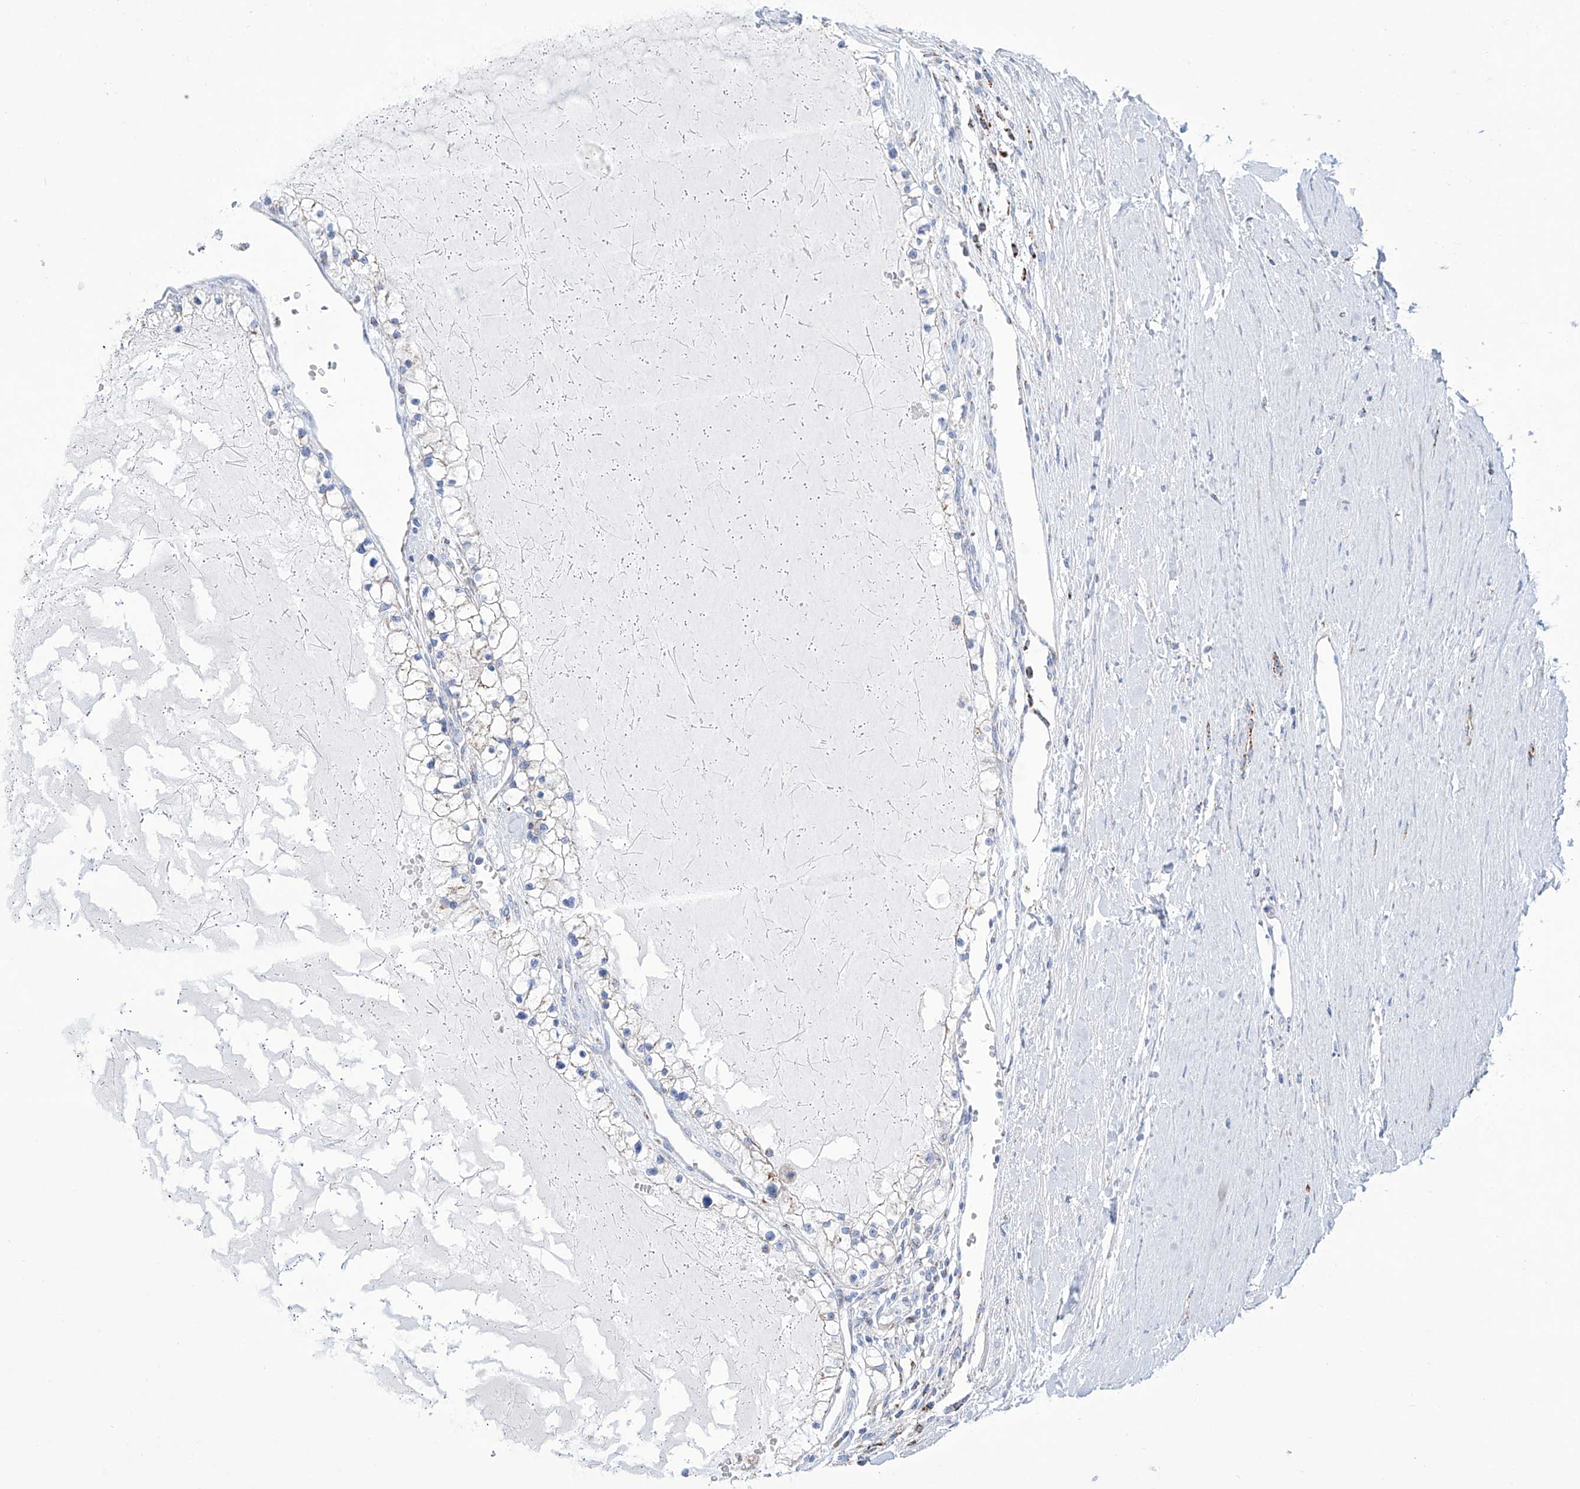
{"staining": {"intensity": "weak", "quantity": "<25%", "location": "cytoplasmic/membranous"}, "tissue": "renal cancer", "cell_type": "Tumor cells", "image_type": "cancer", "snomed": [{"axis": "morphology", "description": "Normal tissue, NOS"}, {"axis": "morphology", "description": "Adenocarcinoma, NOS"}, {"axis": "topography", "description": "Kidney"}], "caption": "High power microscopy micrograph of an immunohistochemistry histopathology image of renal cancer, revealing no significant expression in tumor cells.", "gene": "ALDH6A1", "patient": {"sex": "male", "age": 68}}